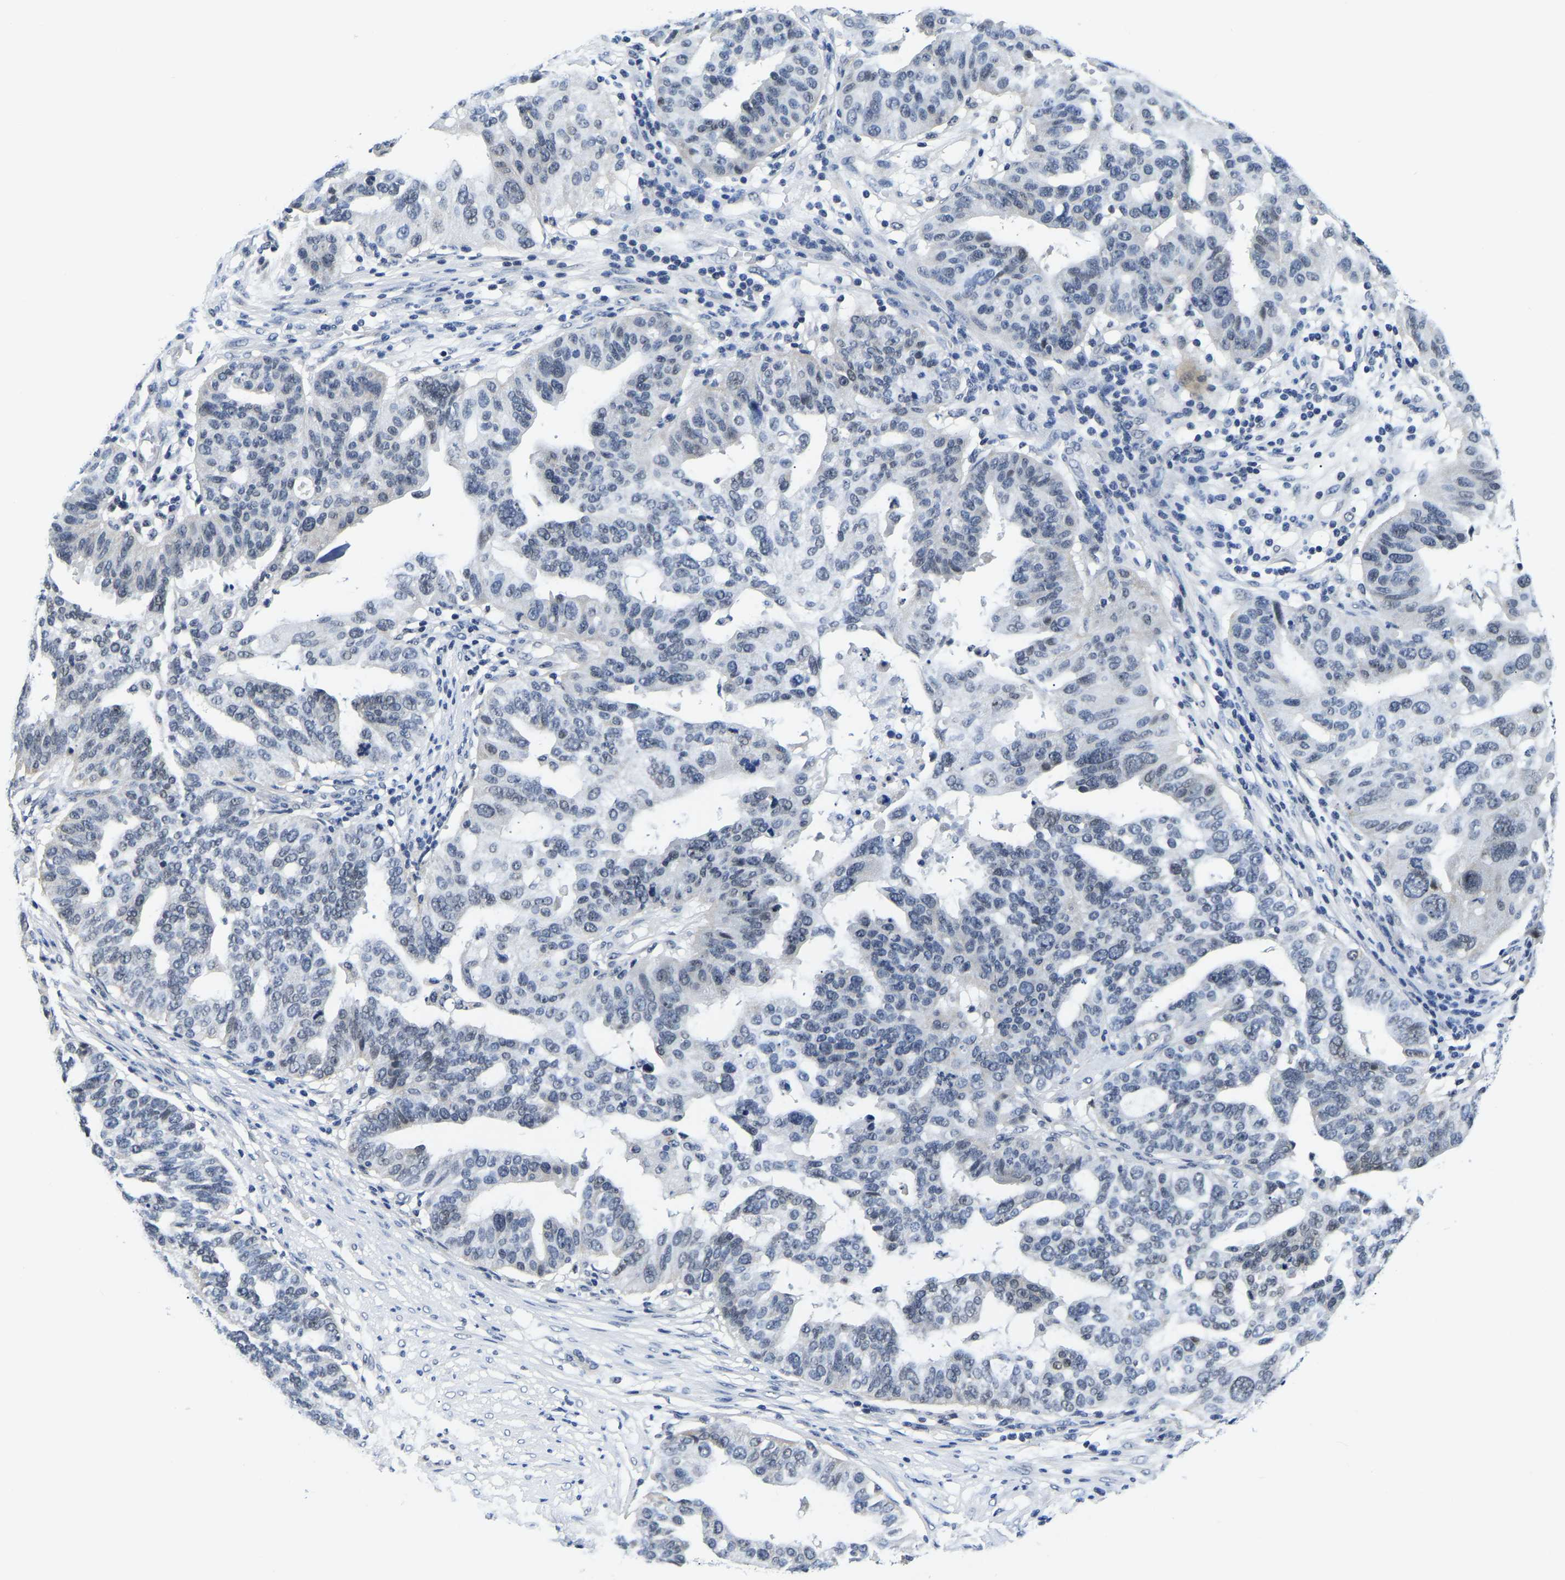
{"staining": {"intensity": "negative", "quantity": "none", "location": "none"}, "tissue": "ovarian cancer", "cell_type": "Tumor cells", "image_type": "cancer", "snomed": [{"axis": "morphology", "description": "Cystadenocarcinoma, serous, NOS"}, {"axis": "topography", "description": "Ovary"}], "caption": "Photomicrograph shows no significant protein staining in tumor cells of serous cystadenocarcinoma (ovarian). (DAB (3,3'-diaminobenzidine) immunohistochemistry visualized using brightfield microscopy, high magnification).", "gene": "POLDIP3", "patient": {"sex": "female", "age": 59}}